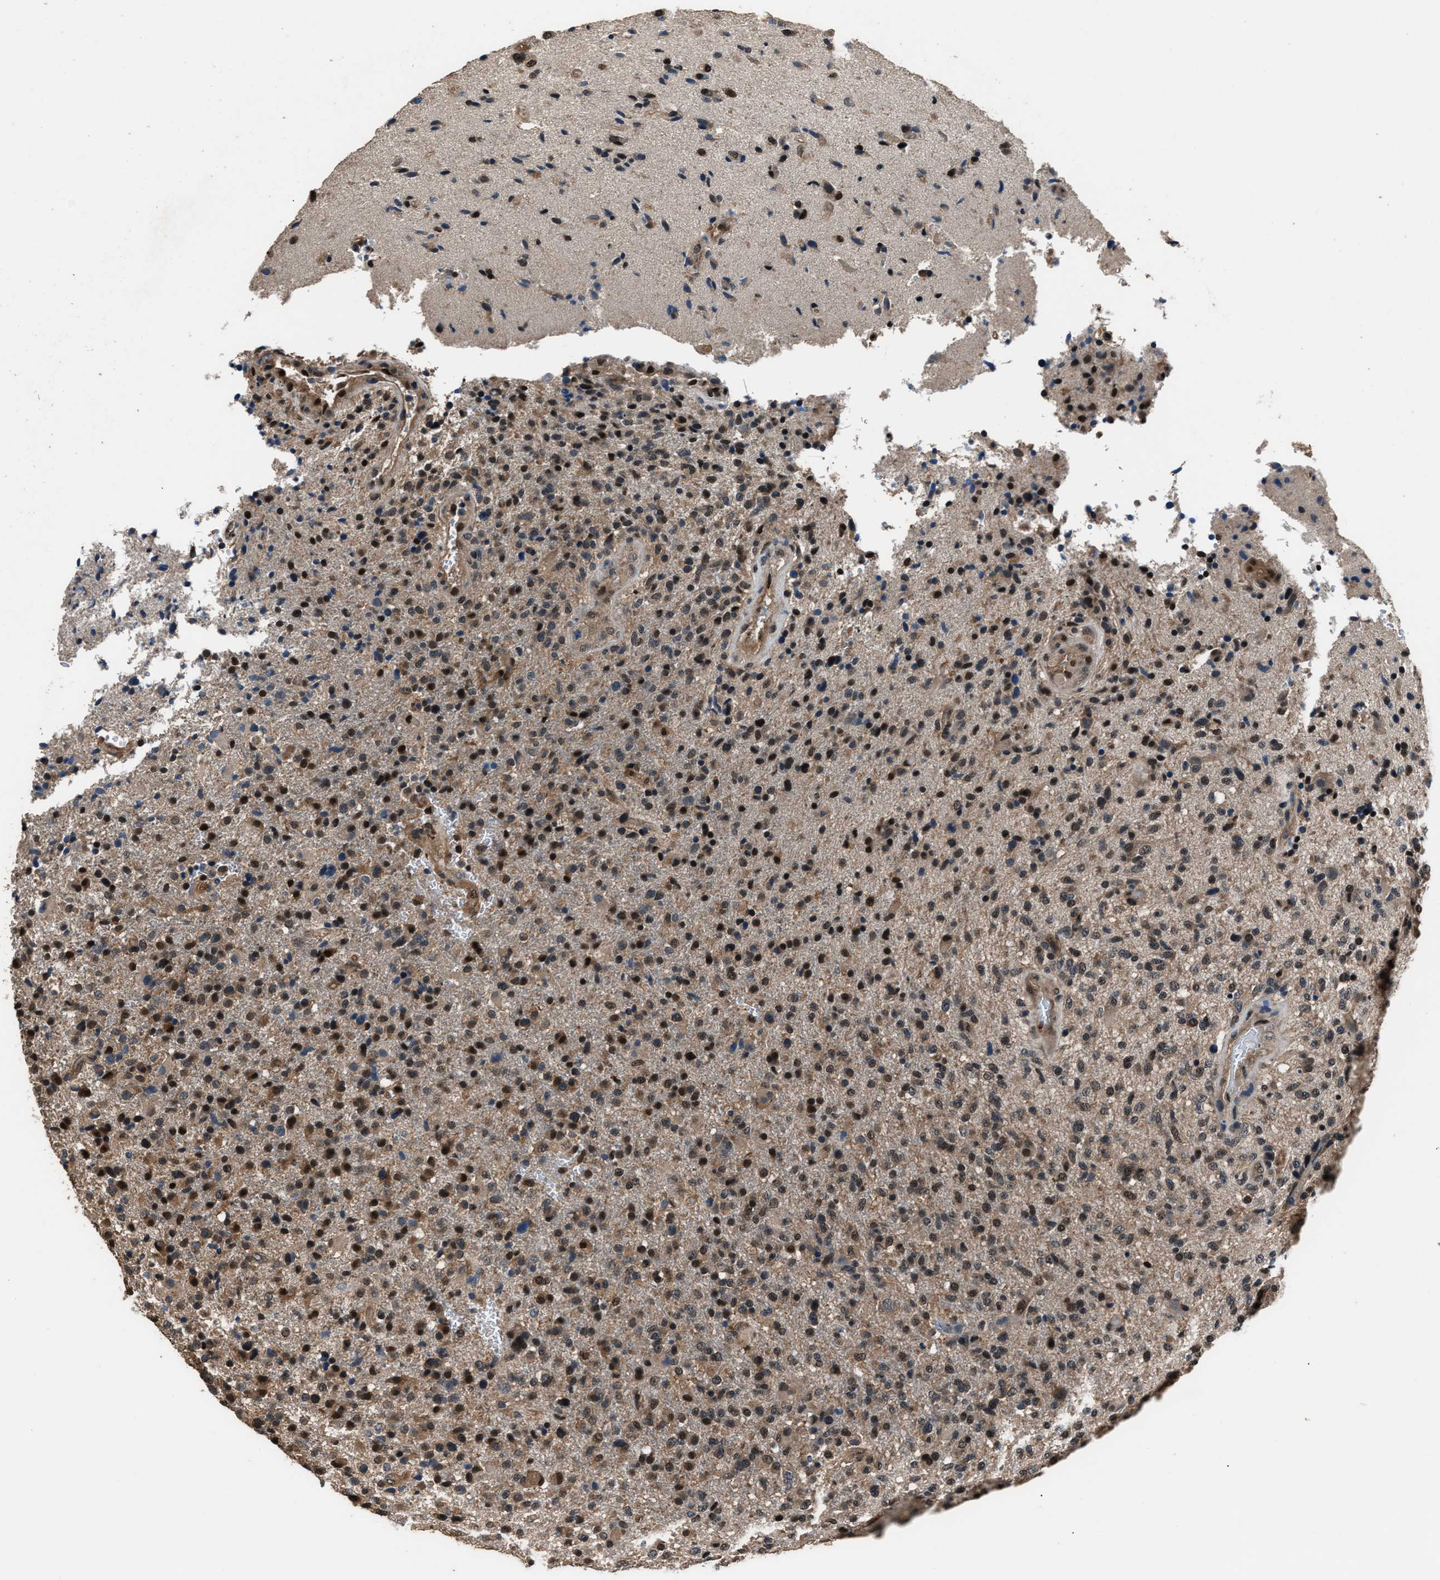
{"staining": {"intensity": "moderate", "quantity": ">75%", "location": "cytoplasmic/membranous,nuclear"}, "tissue": "glioma", "cell_type": "Tumor cells", "image_type": "cancer", "snomed": [{"axis": "morphology", "description": "Glioma, malignant, High grade"}, {"axis": "topography", "description": "Brain"}], "caption": "Immunohistochemical staining of human high-grade glioma (malignant) exhibits medium levels of moderate cytoplasmic/membranous and nuclear staining in about >75% of tumor cells.", "gene": "DFFA", "patient": {"sex": "male", "age": 72}}